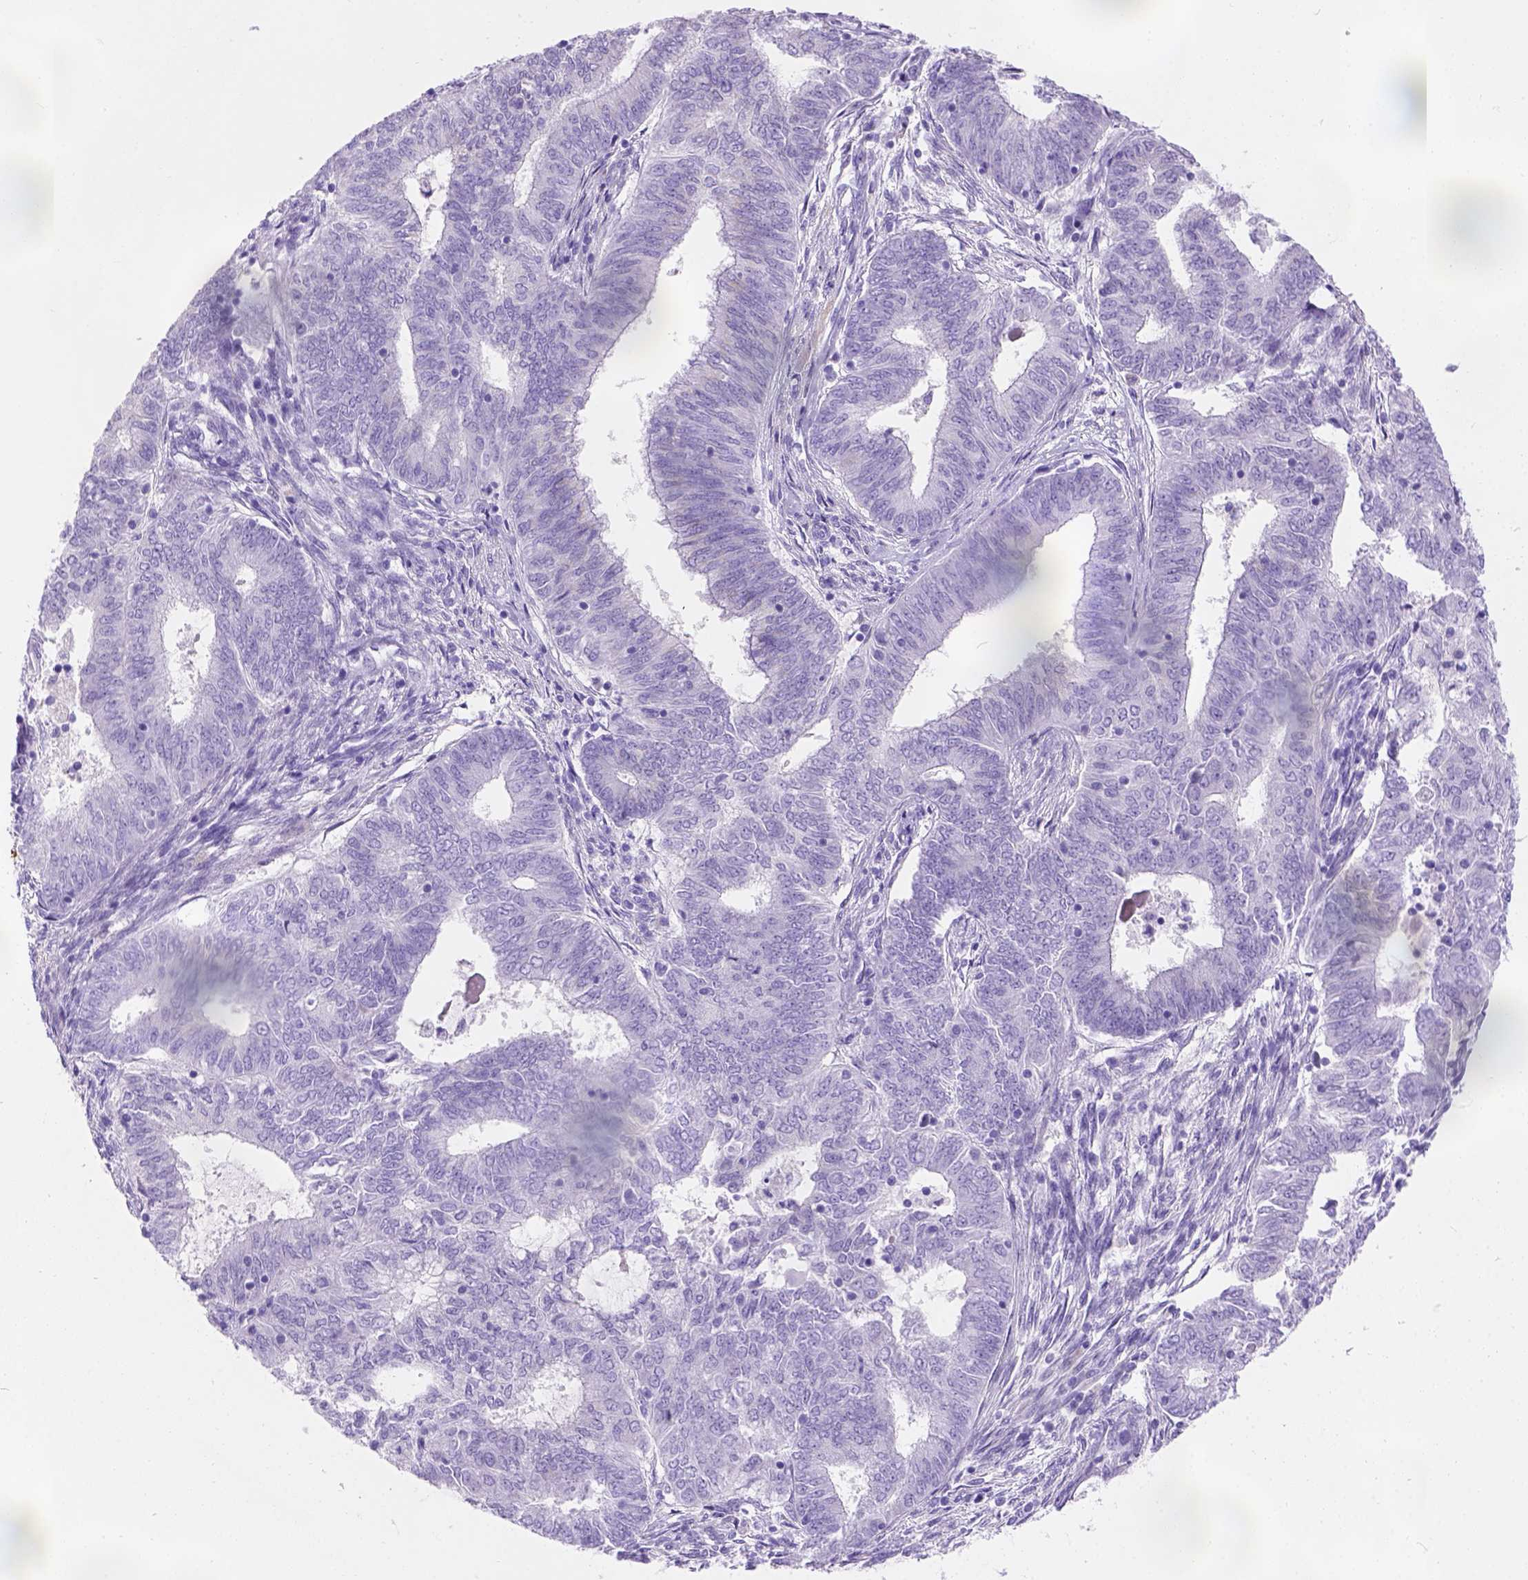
{"staining": {"intensity": "negative", "quantity": "none", "location": "none"}, "tissue": "endometrial cancer", "cell_type": "Tumor cells", "image_type": "cancer", "snomed": [{"axis": "morphology", "description": "Adenocarcinoma, NOS"}, {"axis": "topography", "description": "Endometrium"}], "caption": "This is a photomicrograph of immunohistochemistry (IHC) staining of endometrial adenocarcinoma, which shows no expression in tumor cells. The staining is performed using DAB brown chromogen with nuclei counter-stained in using hematoxylin.", "gene": "PHF7", "patient": {"sex": "female", "age": 62}}